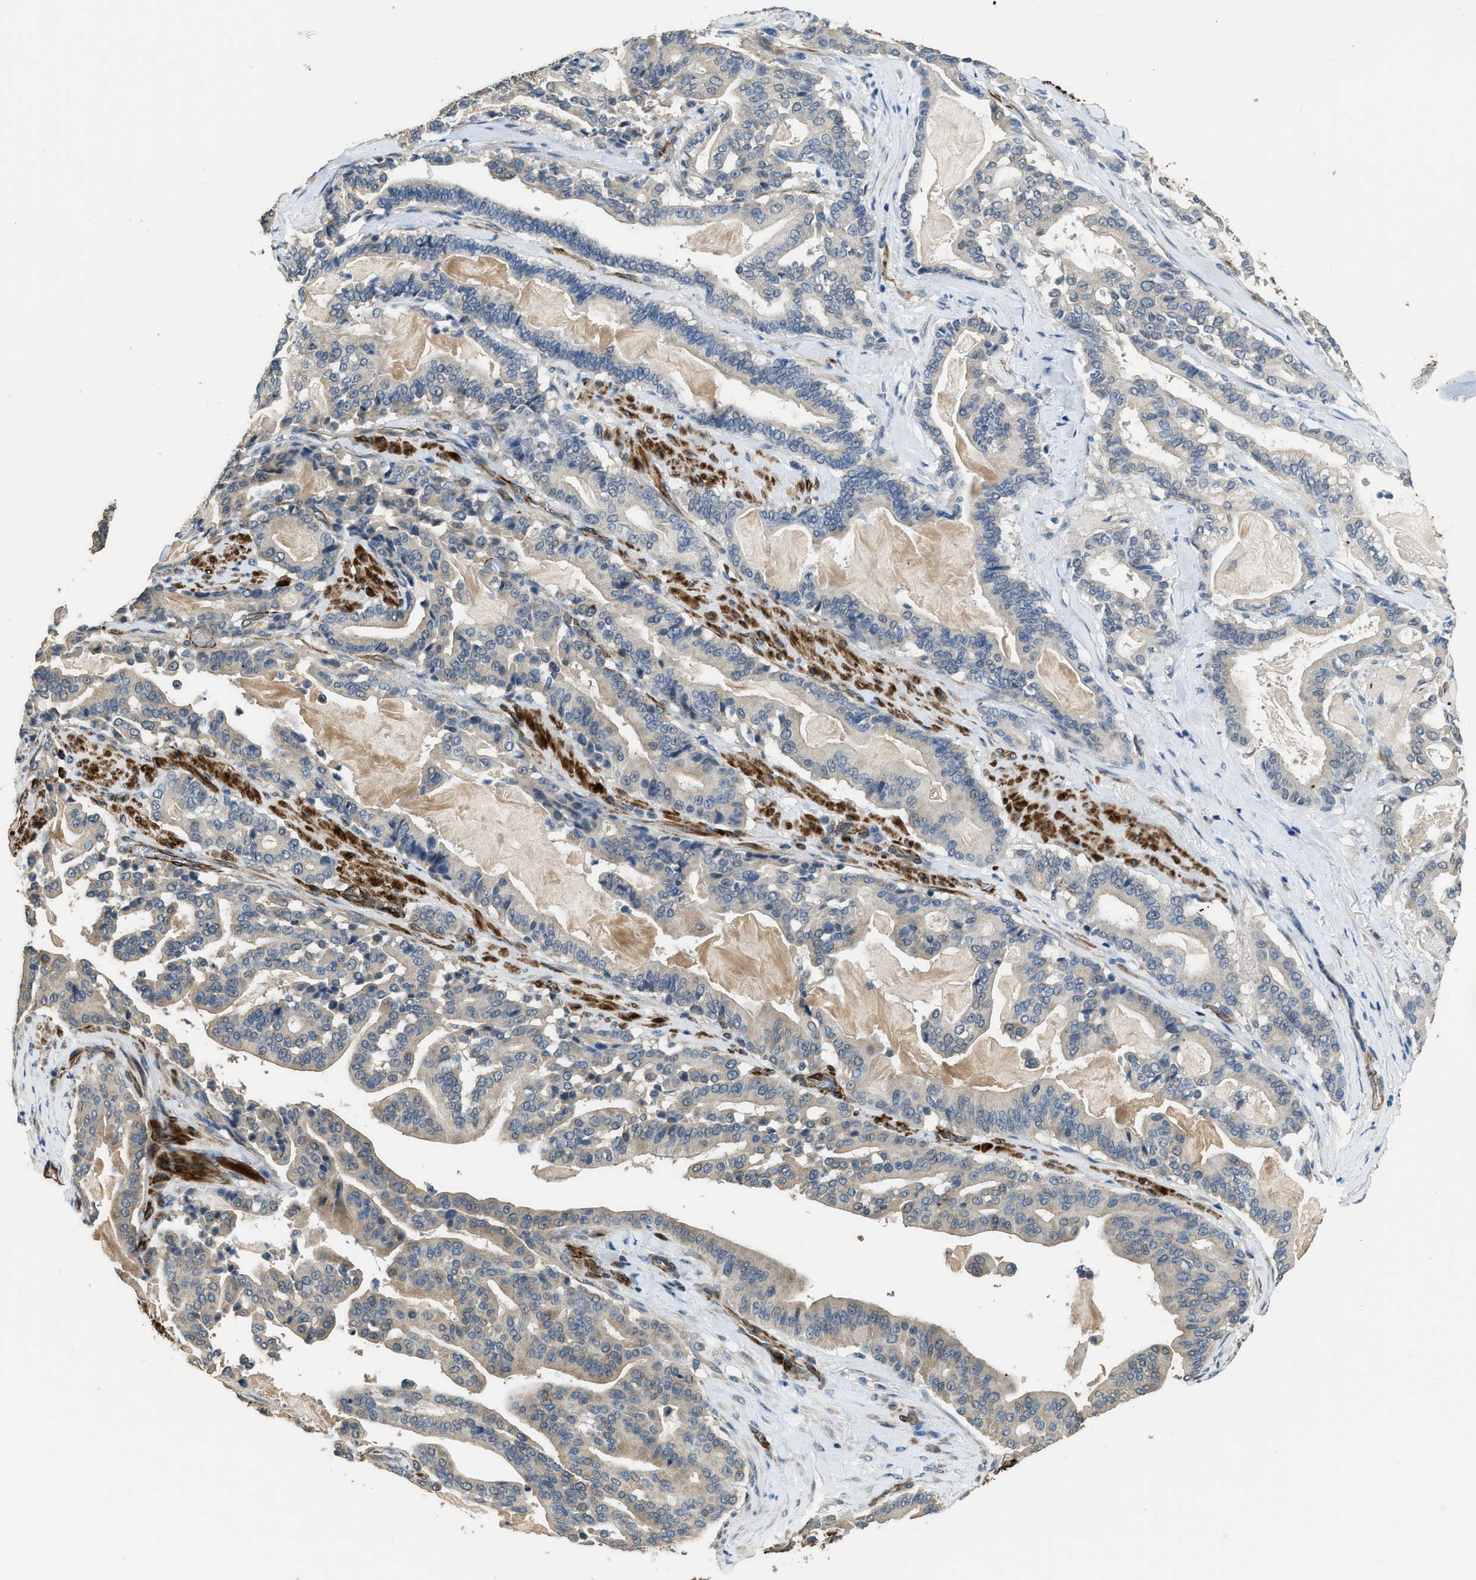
{"staining": {"intensity": "weak", "quantity": "25%-75%", "location": "cytoplasmic/membranous"}, "tissue": "pancreatic cancer", "cell_type": "Tumor cells", "image_type": "cancer", "snomed": [{"axis": "morphology", "description": "Adenocarcinoma, NOS"}, {"axis": "topography", "description": "Pancreas"}], "caption": "The photomicrograph reveals immunohistochemical staining of pancreatic cancer. There is weak cytoplasmic/membranous staining is appreciated in about 25%-75% of tumor cells. (IHC, brightfield microscopy, high magnification).", "gene": "SYNM", "patient": {"sex": "male", "age": 63}}